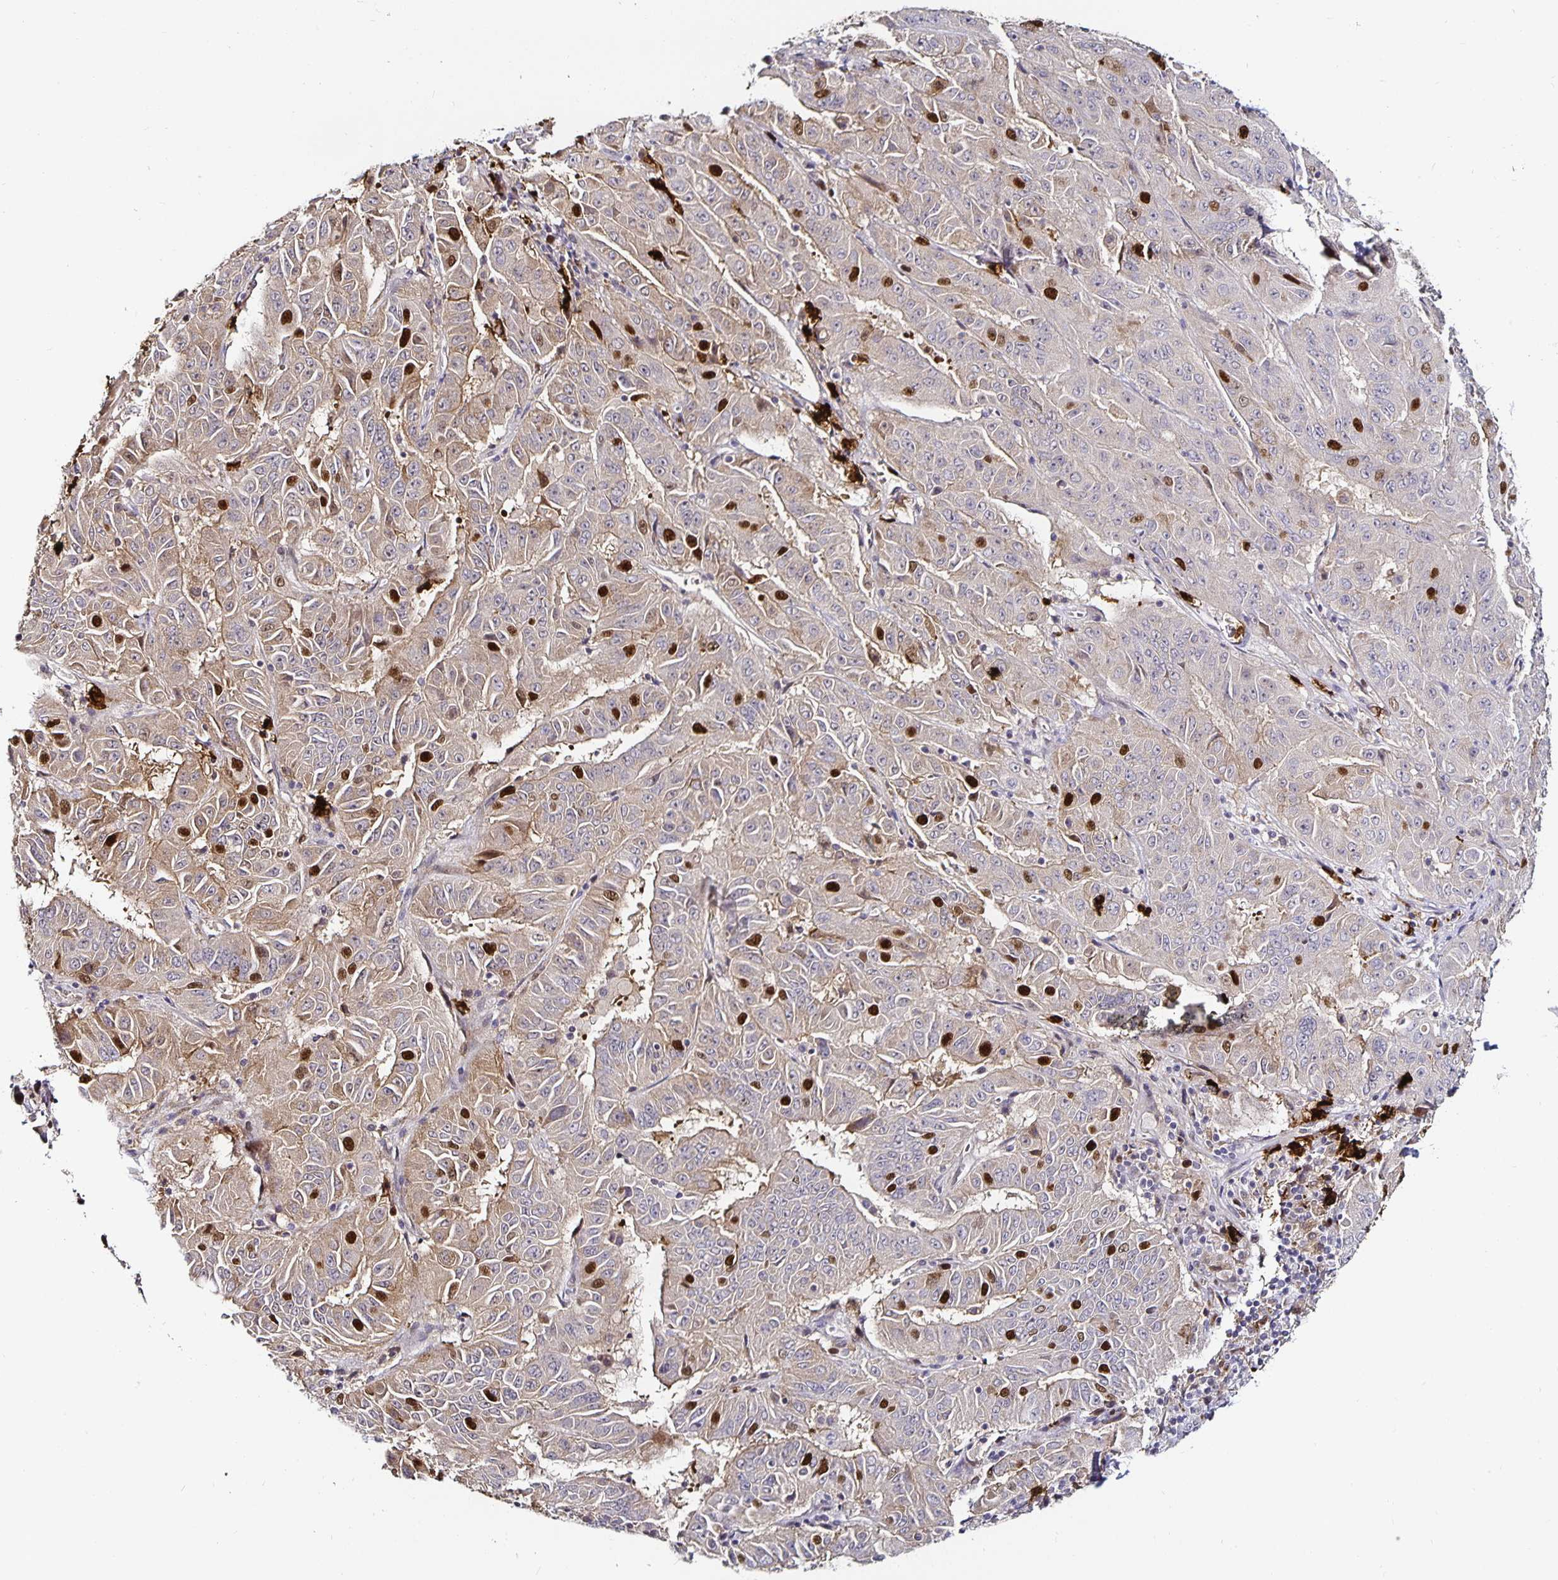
{"staining": {"intensity": "moderate", "quantity": "25%-75%", "location": "cytoplasmic/membranous,nuclear"}, "tissue": "pancreatic cancer", "cell_type": "Tumor cells", "image_type": "cancer", "snomed": [{"axis": "morphology", "description": "Adenocarcinoma, NOS"}, {"axis": "topography", "description": "Pancreas"}], "caption": "High-power microscopy captured an immunohistochemistry micrograph of pancreatic cancer, revealing moderate cytoplasmic/membranous and nuclear expression in approximately 25%-75% of tumor cells.", "gene": "ANLN", "patient": {"sex": "male", "age": 63}}